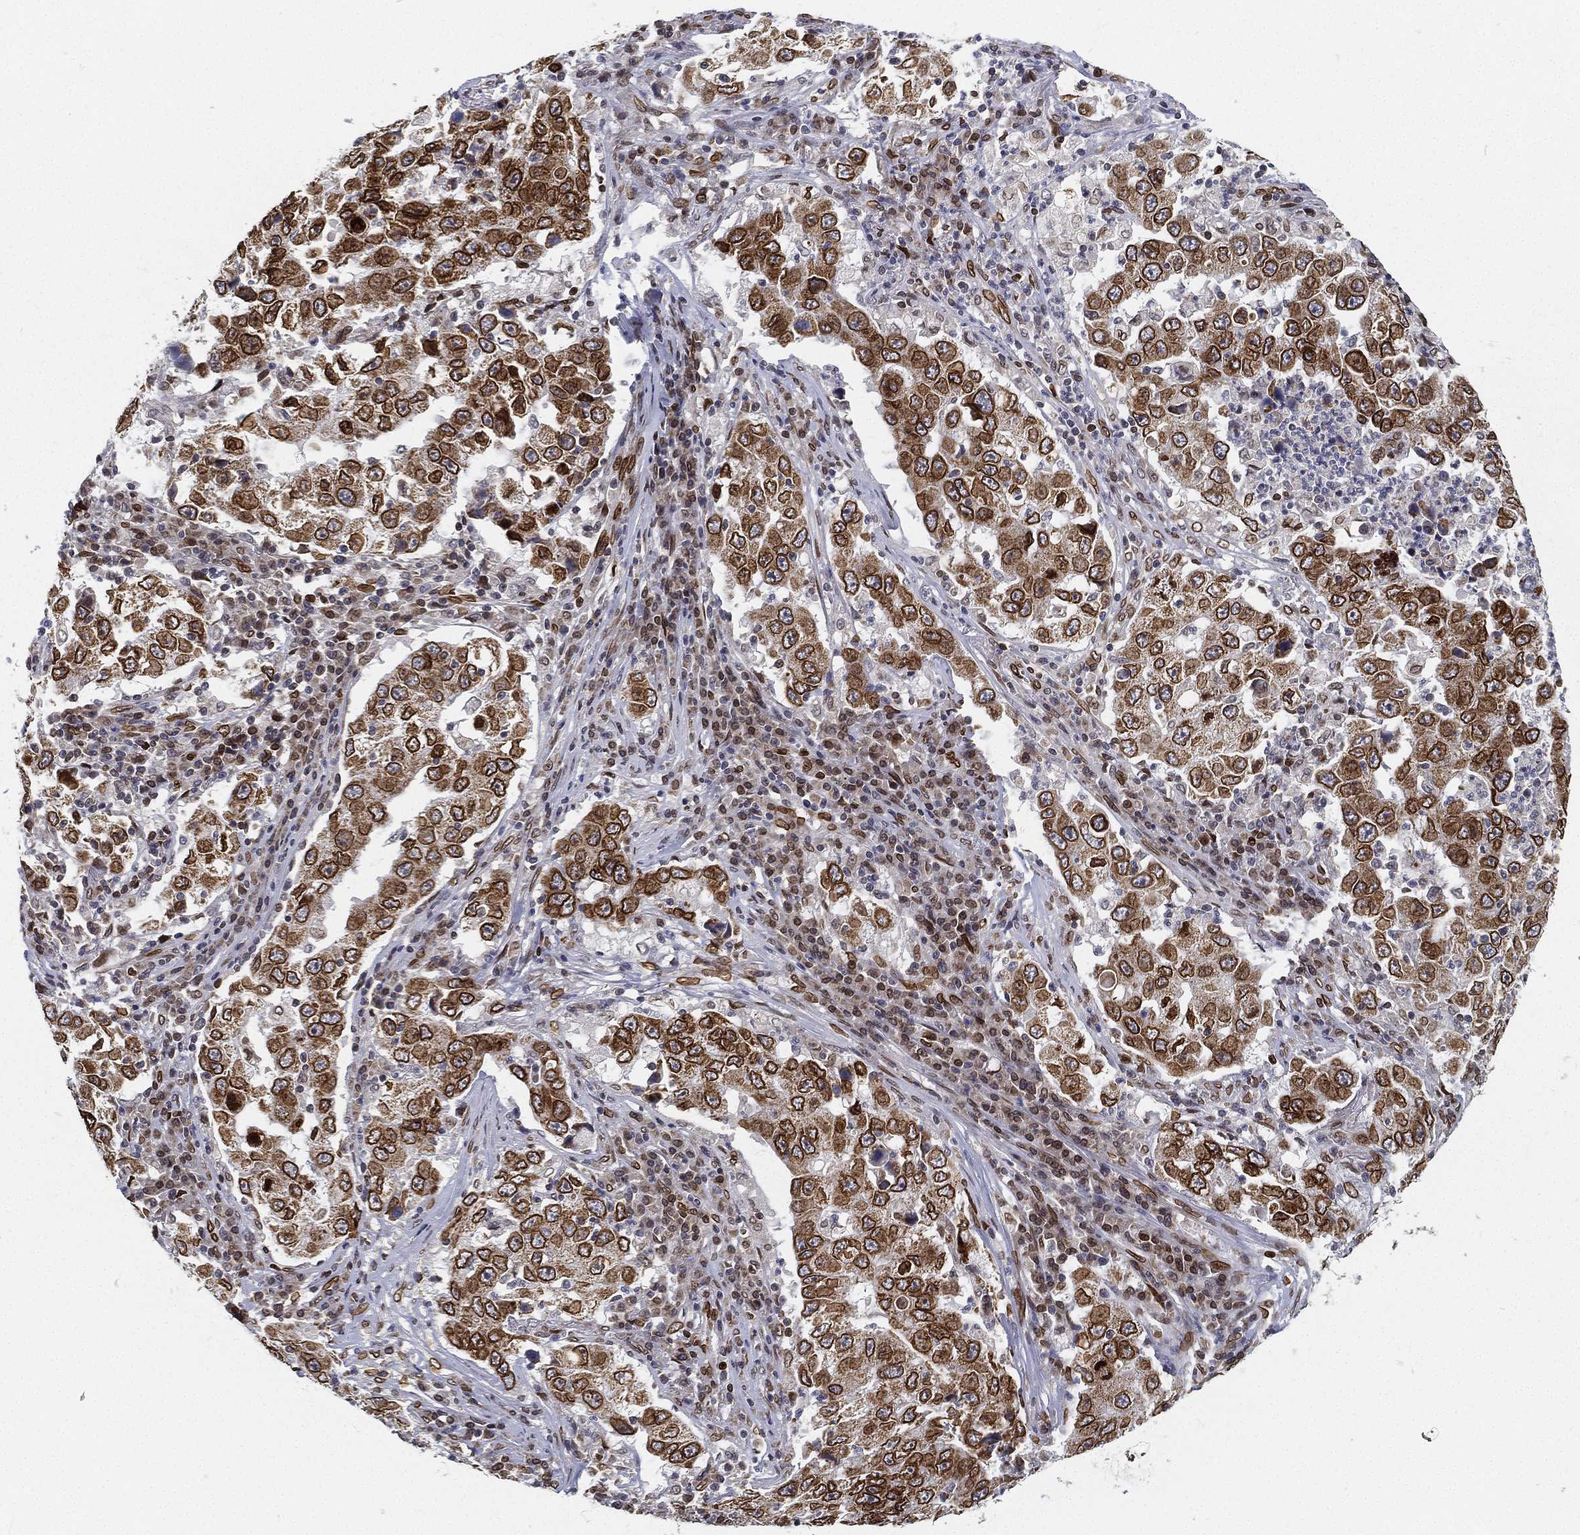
{"staining": {"intensity": "strong", "quantity": ">75%", "location": "cytoplasmic/membranous,nuclear"}, "tissue": "lung cancer", "cell_type": "Tumor cells", "image_type": "cancer", "snomed": [{"axis": "morphology", "description": "Adenocarcinoma, NOS"}, {"axis": "topography", "description": "Lung"}], "caption": "IHC photomicrograph of human adenocarcinoma (lung) stained for a protein (brown), which reveals high levels of strong cytoplasmic/membranous and nuclear staining in about >75% of tumor cells.", "gene": "PALB2", "patient": {"sex": "male", "age": 73}}